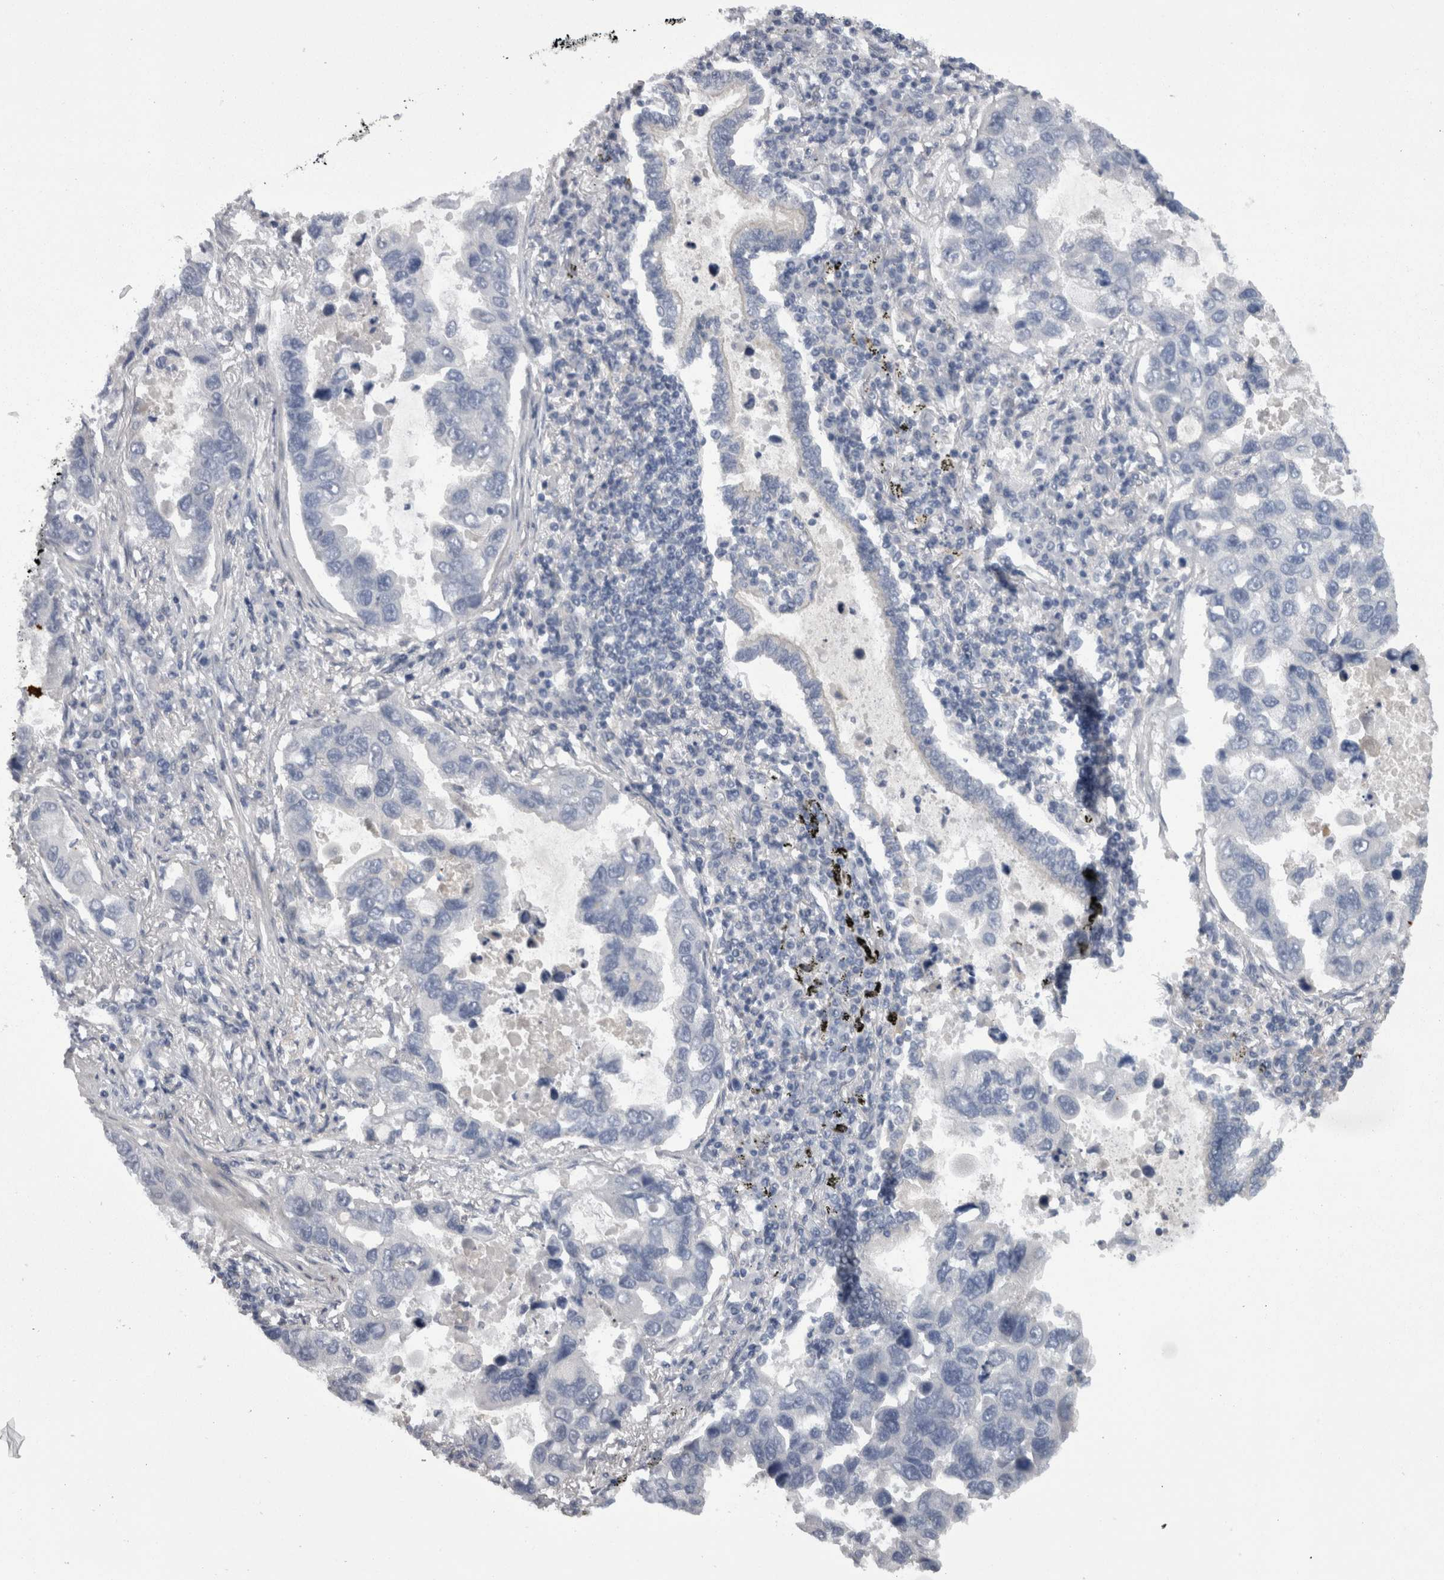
{"staining": {"intensity": "negative", "quantity": "none", "location": "none"}, "tissue": "lung cancer", "cell_type": "Tumor cells", "image_type": "cancer", "snomed": [{"axis": "morphology", "description": "Adenocarcinoma, NOS"}, {"axis": "topography", "description": "Lung"}], "caption": "Immunohistochemical staining of lung cancer (adenocarcinoma) displays no significant positivity in tumor cells.", "gene": "CAMK2D", "patient": {"sex": "male", "age": 64}}